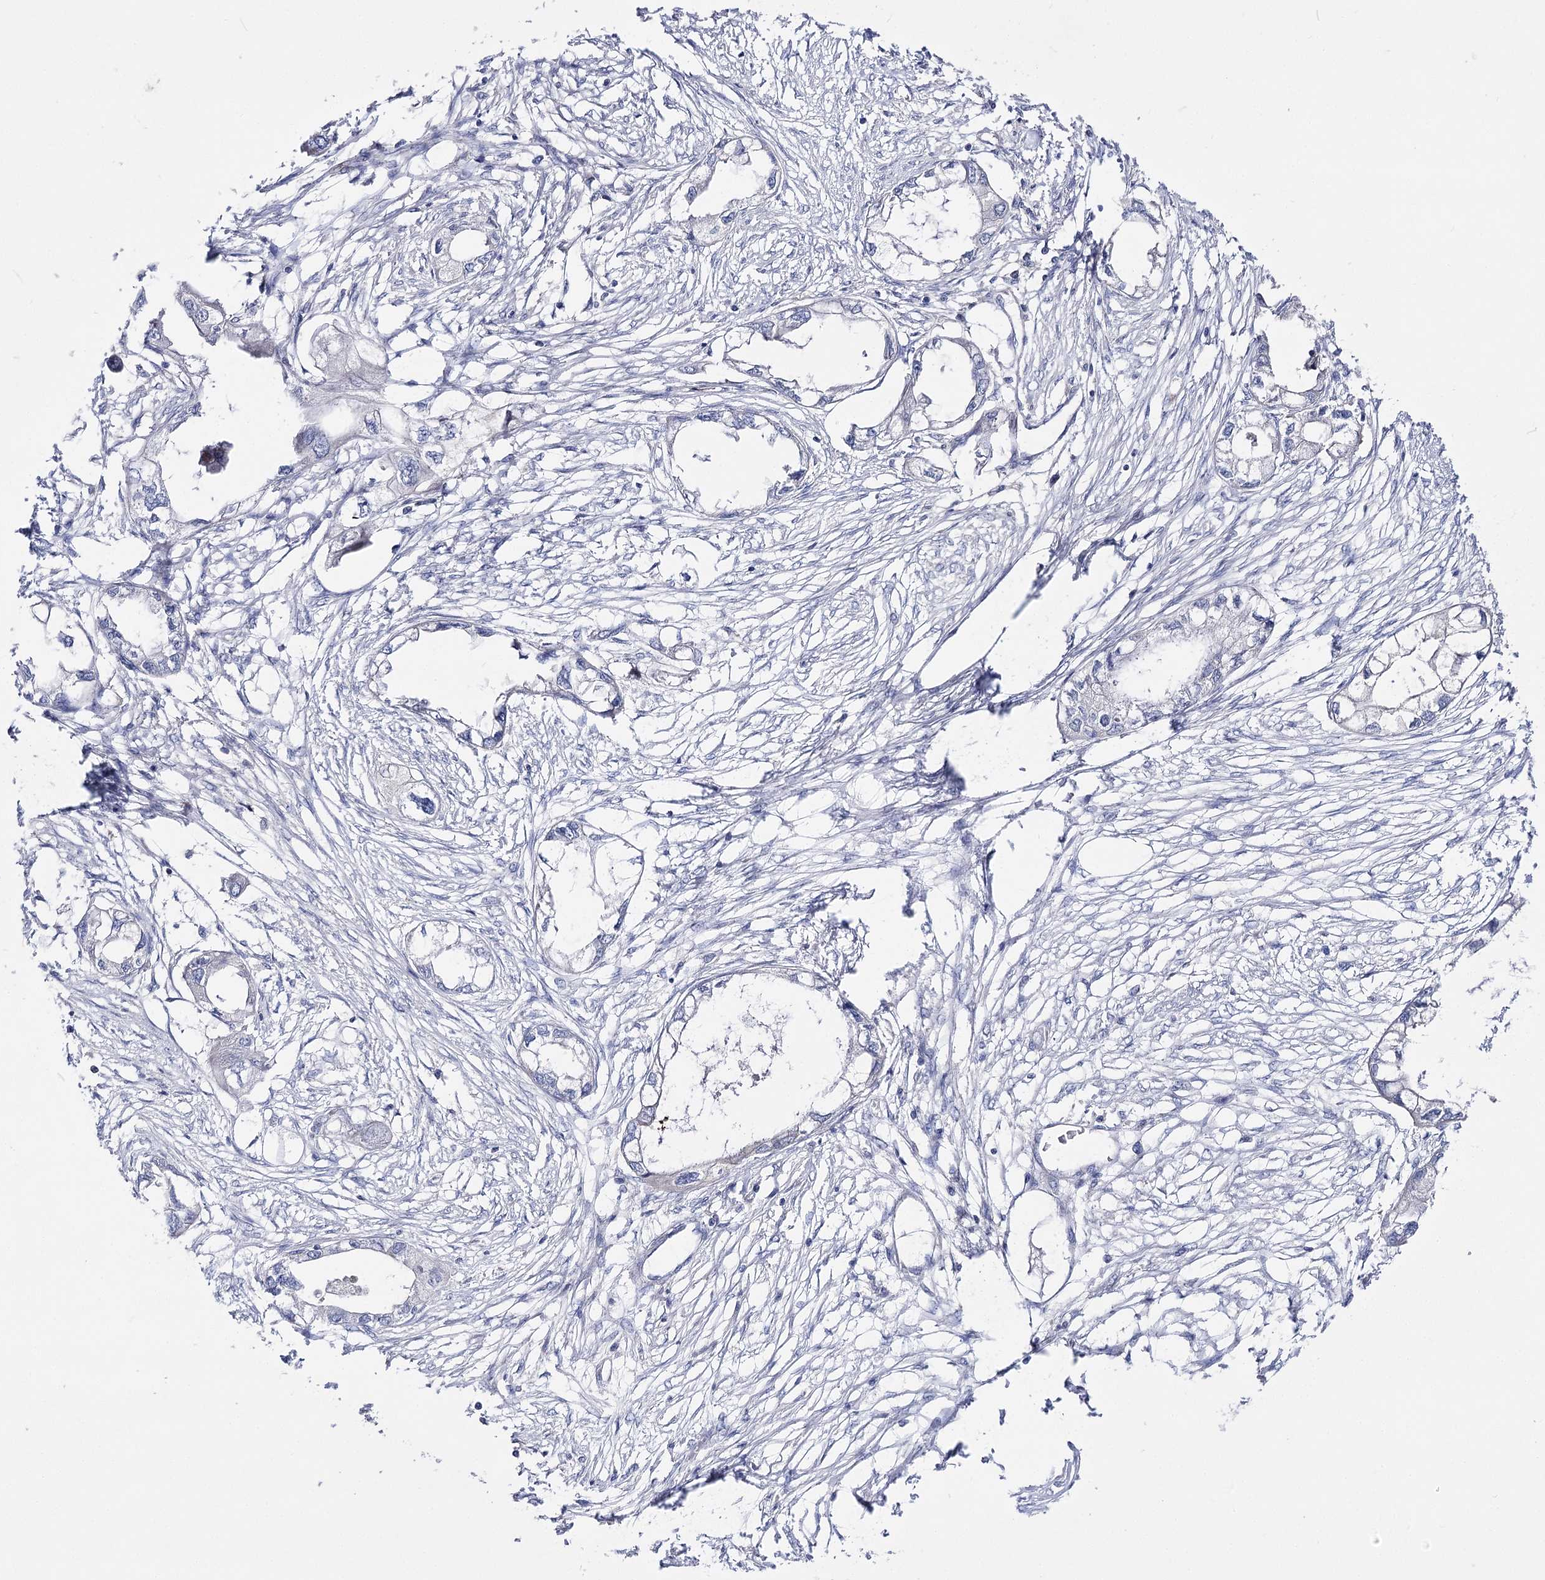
{"staining": {"intensity": "negative", "quantity": "none", "location": "none"}, "tissue": "endometrial cancer", "cell_type": "Tumor cells", "image_type": "cancer", "snomed": [{"axis": "morphology", "description": "Adenocarcinoma, NOS"}, {"axis": "morphology", "description": "Adenocarcinoma, metastatic, NOS"}, {"axis": "topography", "description": "Adipose tissue"}, {"axis": "topography", "description": "Endometrium"}], "caption": "Protein analysis of endometrial cancer (metastatic adenocarcinoma) shows no significant expression in tumor cells. Nuclei are stained in blue.", "gene": "NRAP", "patient": {"sex": "female", "age": 67}}